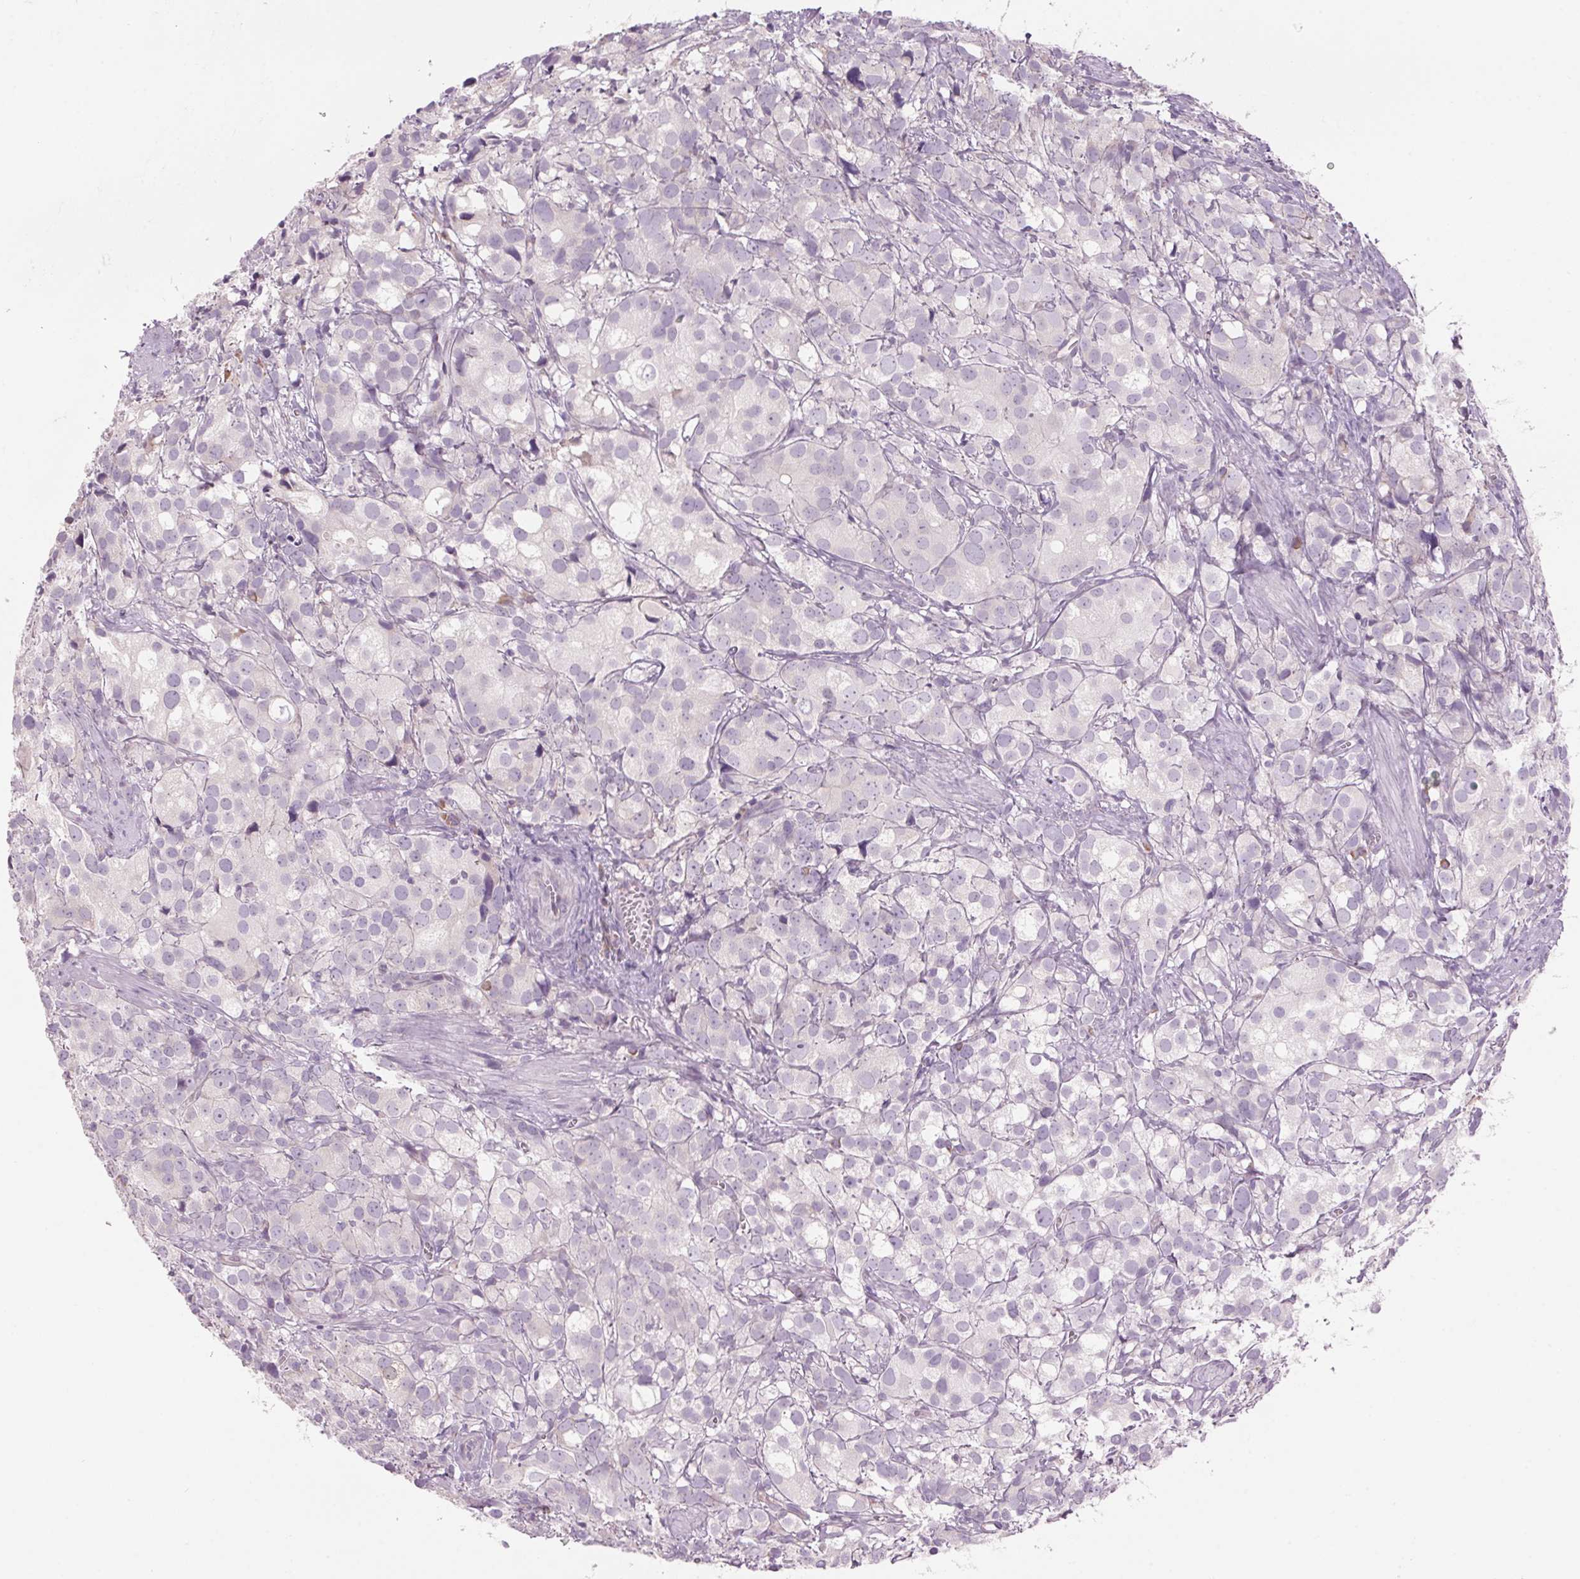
{"staining": {"intensity": "negative", "quantity": "none", "location": "none"}, "tissue": "prostate cancer", "cell_type": "Tumor cells", "image_type": "cancer", "snomed": [{"axis": "morphology", "description": "Adenocarcinoma, High grade"}, {"axis": "topography", "description": "Prostate"}], "caption": "Protein analysis of adenocarcinoma (high-grade) (prostate) reveals no significant positivity in tumor cells.", "gene": "GNMT", "patient": {"sex": "male", "age": 86}}